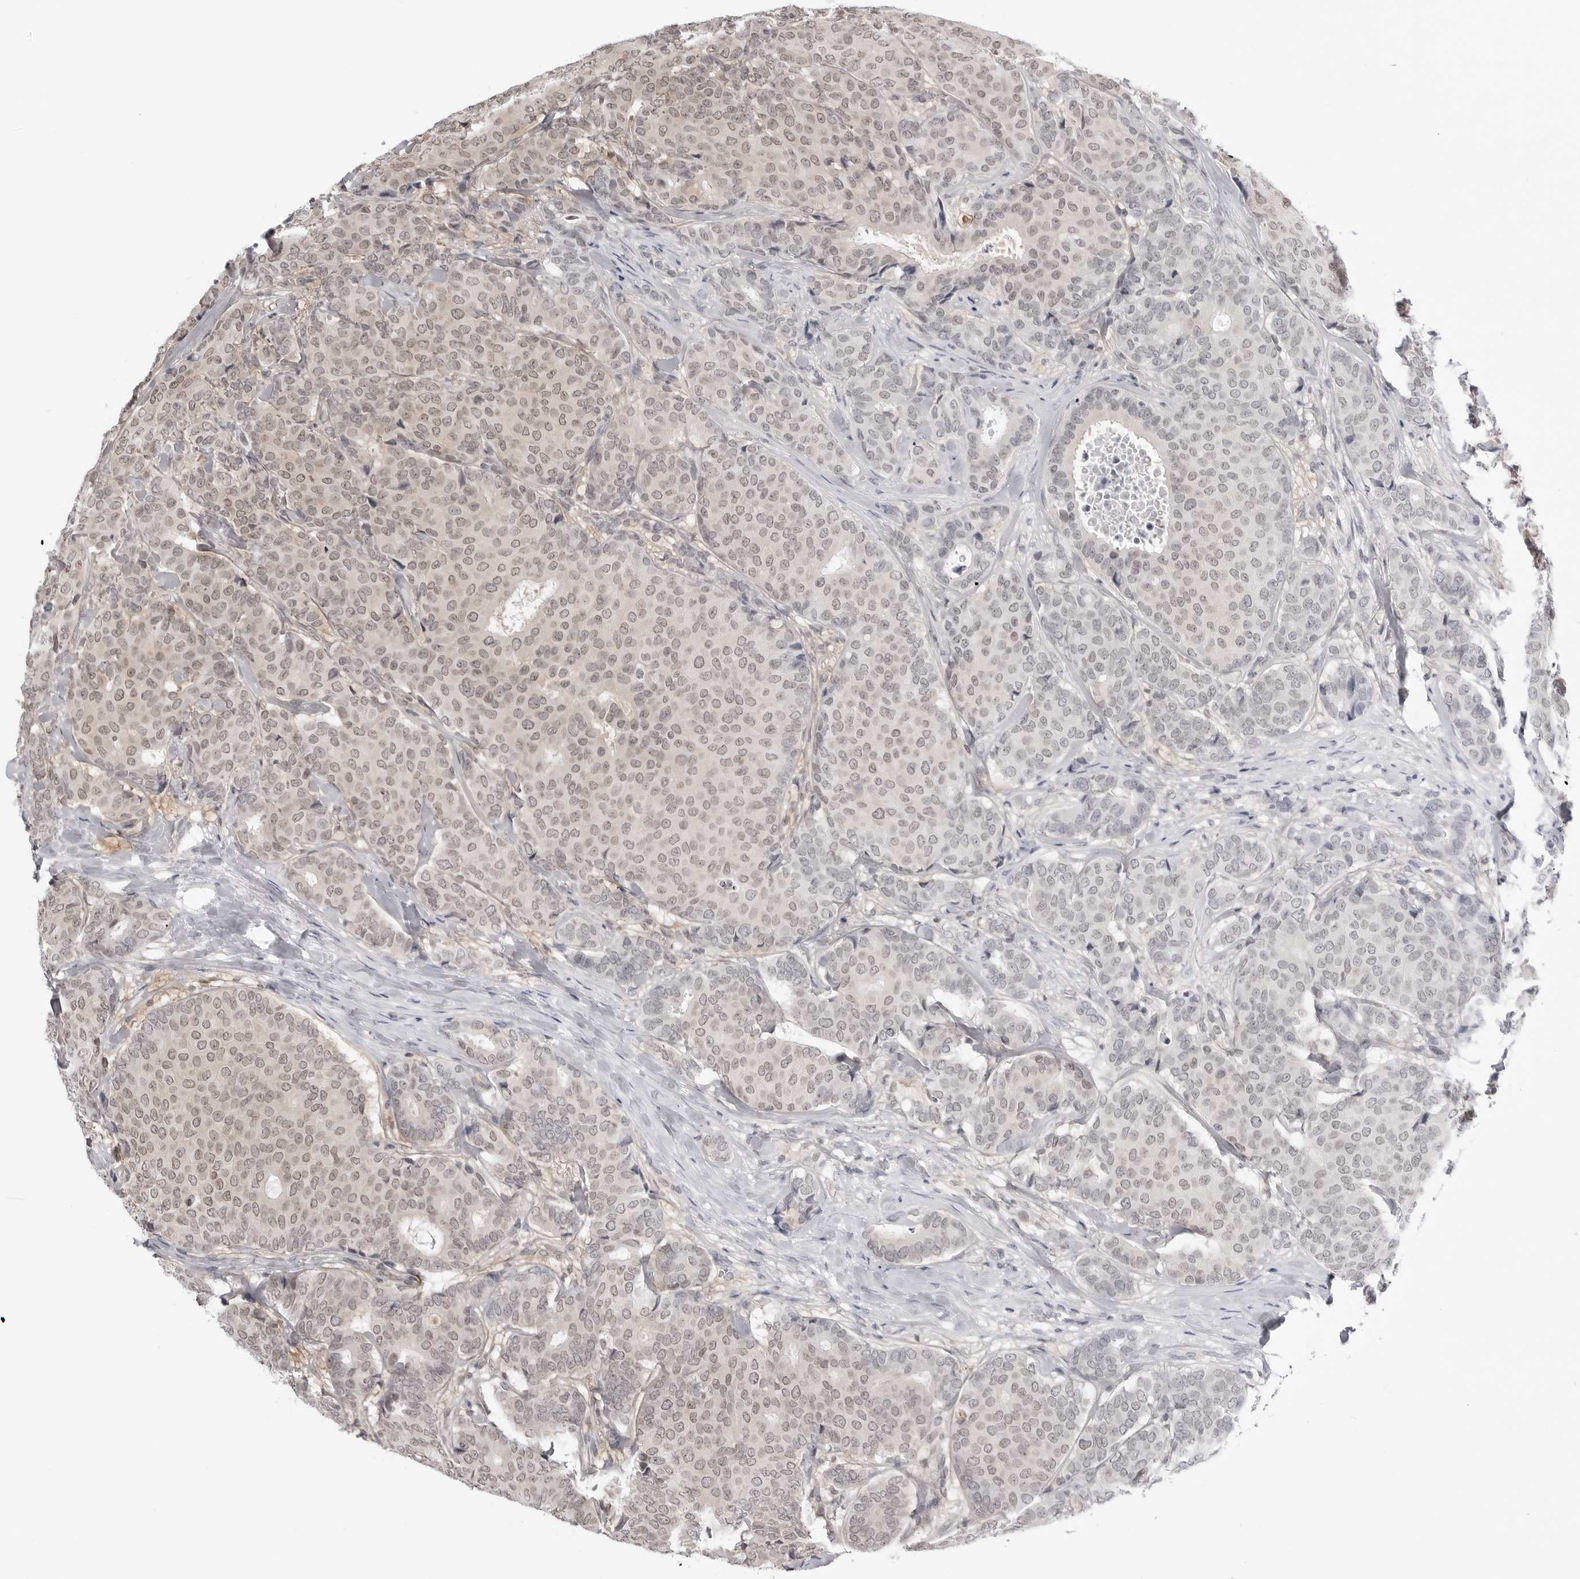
{"staining": {"intensity": "weak", "quantity": ">75%", "location": "nuclear"}, "tissue": "breast cancer", "cell_type": "Tumor cells", "image_type": "cancer", "snomed": [{"axis": "morphology", "description": "Duct carcinoma"}, {"axis": "topography", "description": "Breast"}], "caption": "This photomicrograph displays breast cancer stained with immunohistochemistry to label a protein in brown. The nuclear of tumor cells show weak positivity for the protein. Nuclei are counter-stained blue.", "gene": "YWHAG", "patient": {"sex": "female", "age": 75}}